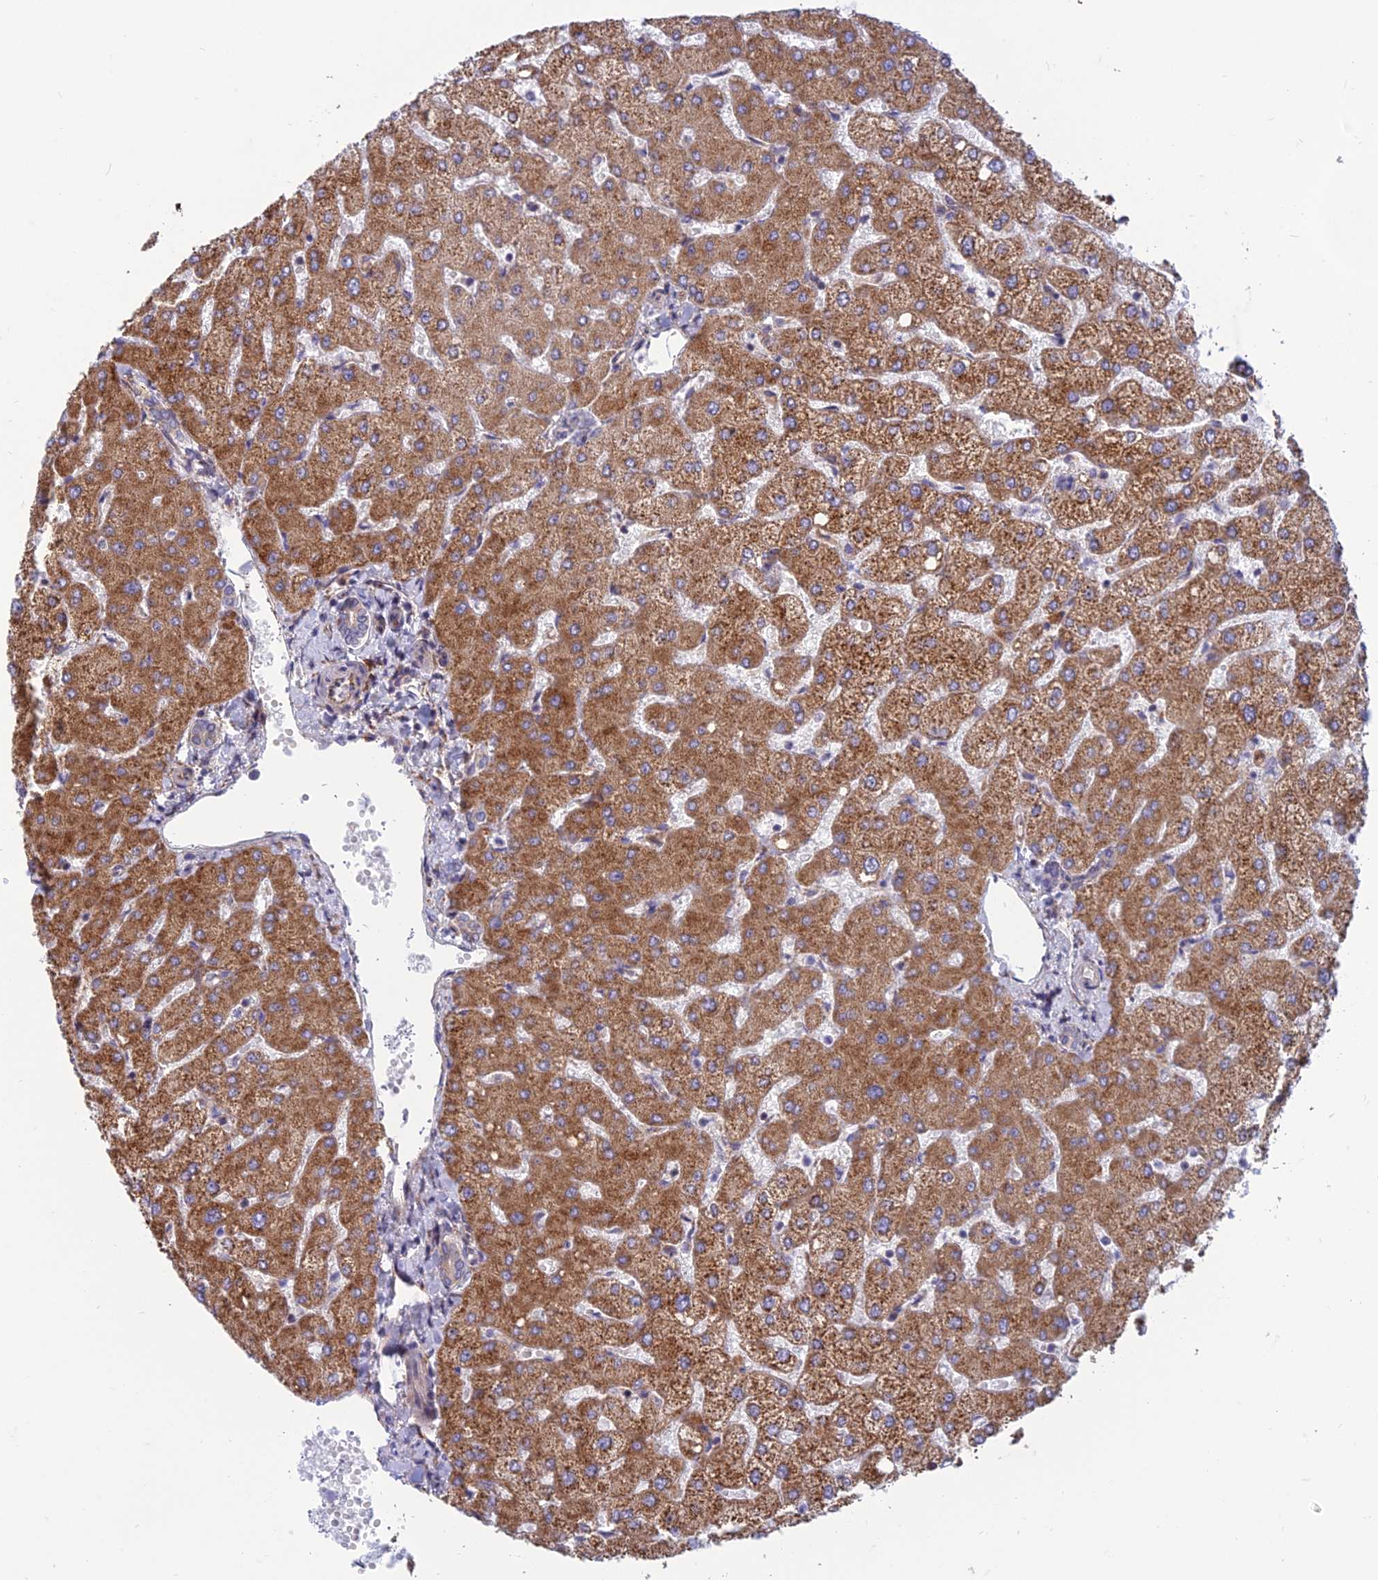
{"staining": {"intensity": "weak", "quantity": "<25%", "location": "cytoplasmic/membranous"}, "tissue": "liver", "cell_type": "Cholangiocytes", "image_type": "normal", "snomed": [{"axis": "morphology", "description": "Normal tissue, NOS"}, {"axis": "topography", "description": "Liver"}], "caption": "Immunohistochemistry of unremarkable liver displays no staining in cholangiocytes. (DAB immunohistochemistry, high magnification).", "gene": "RPL17", "patient": {"sex": "female", "age": 54}}